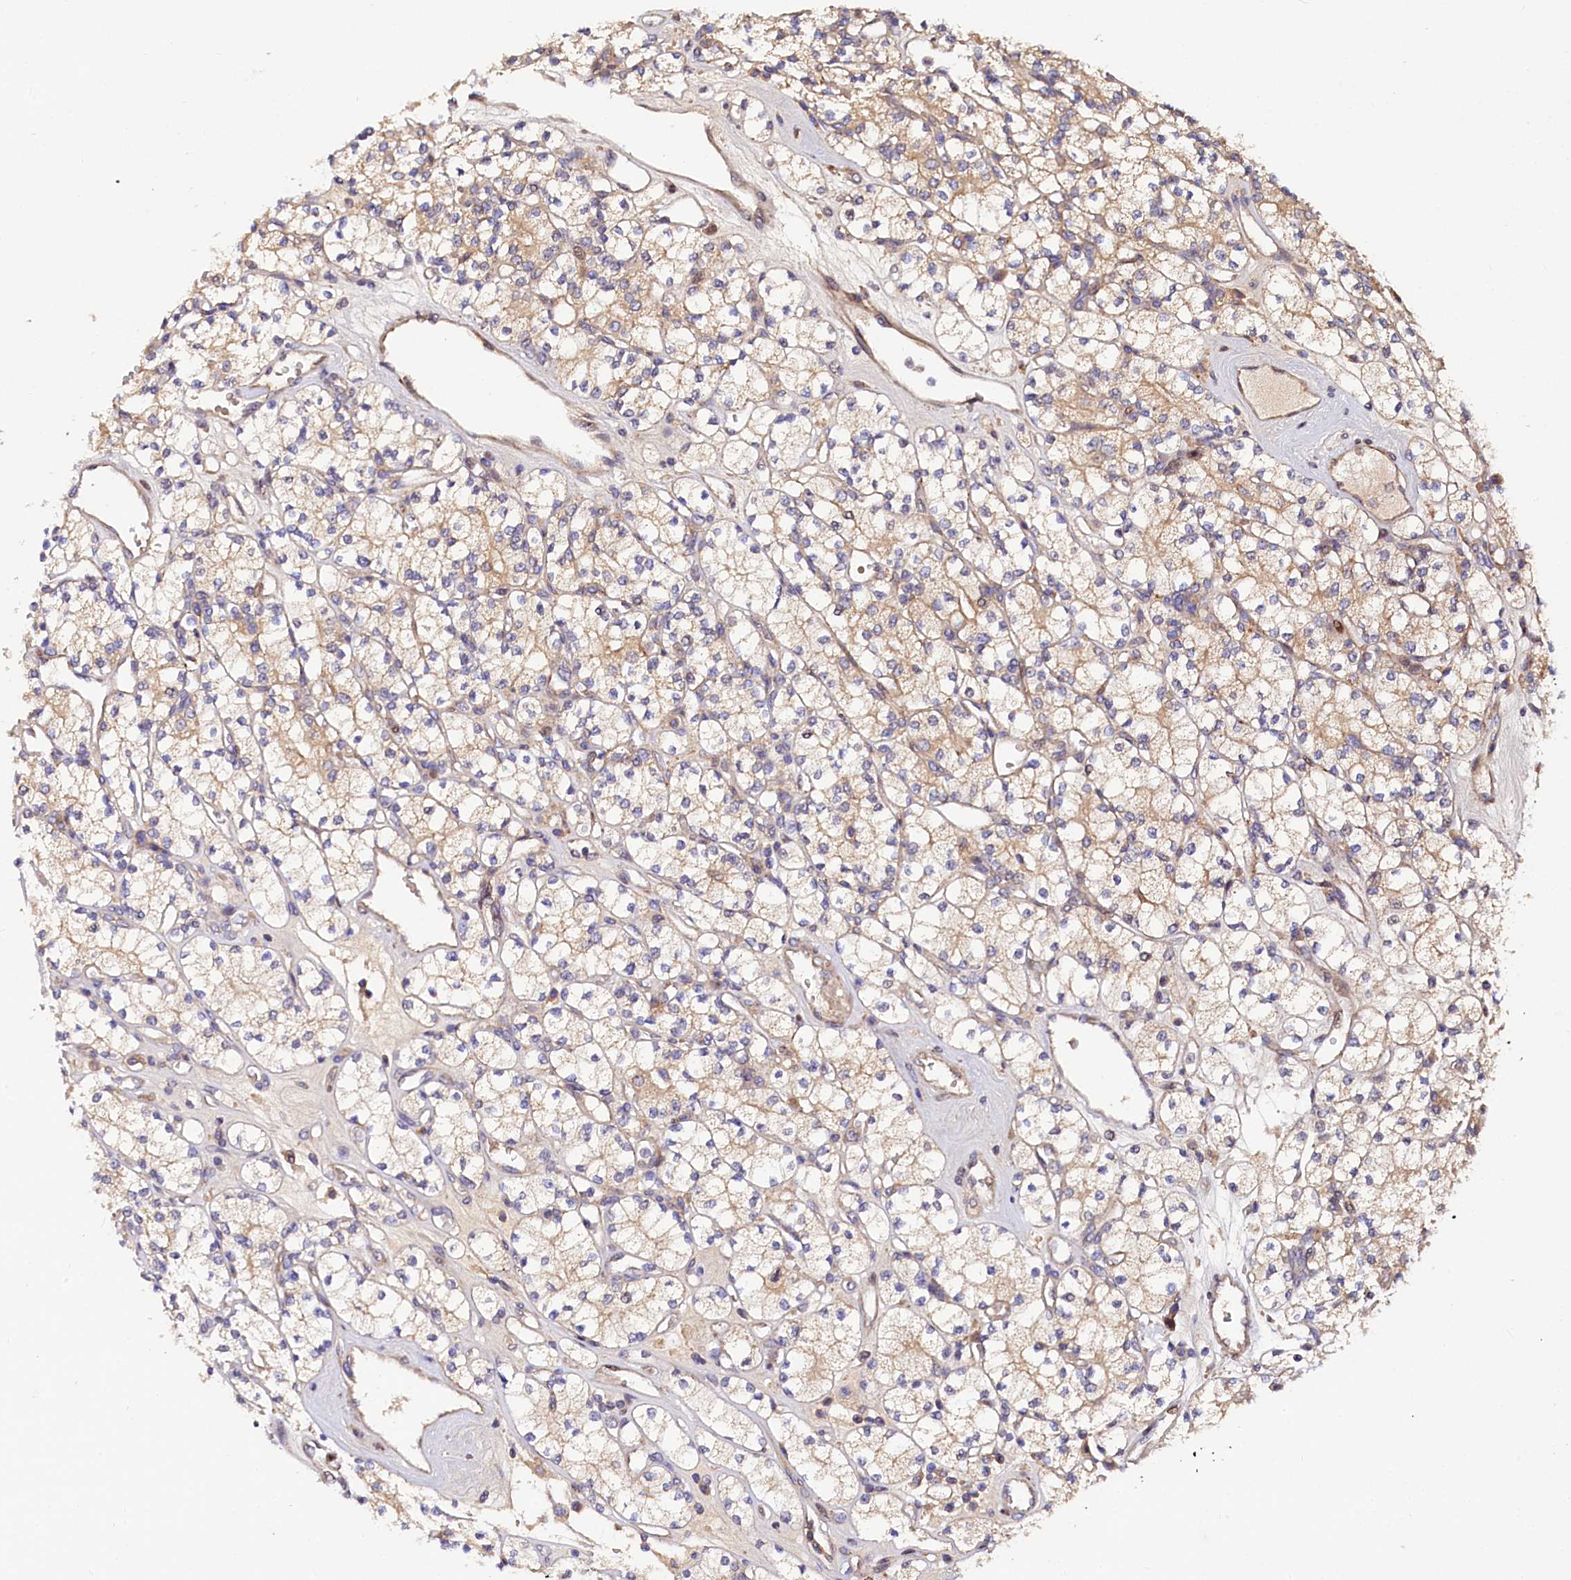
{"staining": {"intensity": "weak", "quantity": "25%-75%", "location": "cytoplasmic/membranous"}, "tissue": "renal cancer", "cell_type": "Tumor cells", "image_type": "cancer", "snomed": [{"axis": "morphology", "description": "Adenocarcinoma, NOS"}, {"axis": "topography", "description": "Kidney"}], "caption": "Protein analysis of renal cancer (adenocarcinoma) tissue reveals weak cytoplasmic/membranous expression in about 25%-75% of tumor cells. (brown staining indicates protein expression, while blue staining denotes nuclei).", "gene": "PDZRN3", "patient": {"sex": "male", "age": 77}}